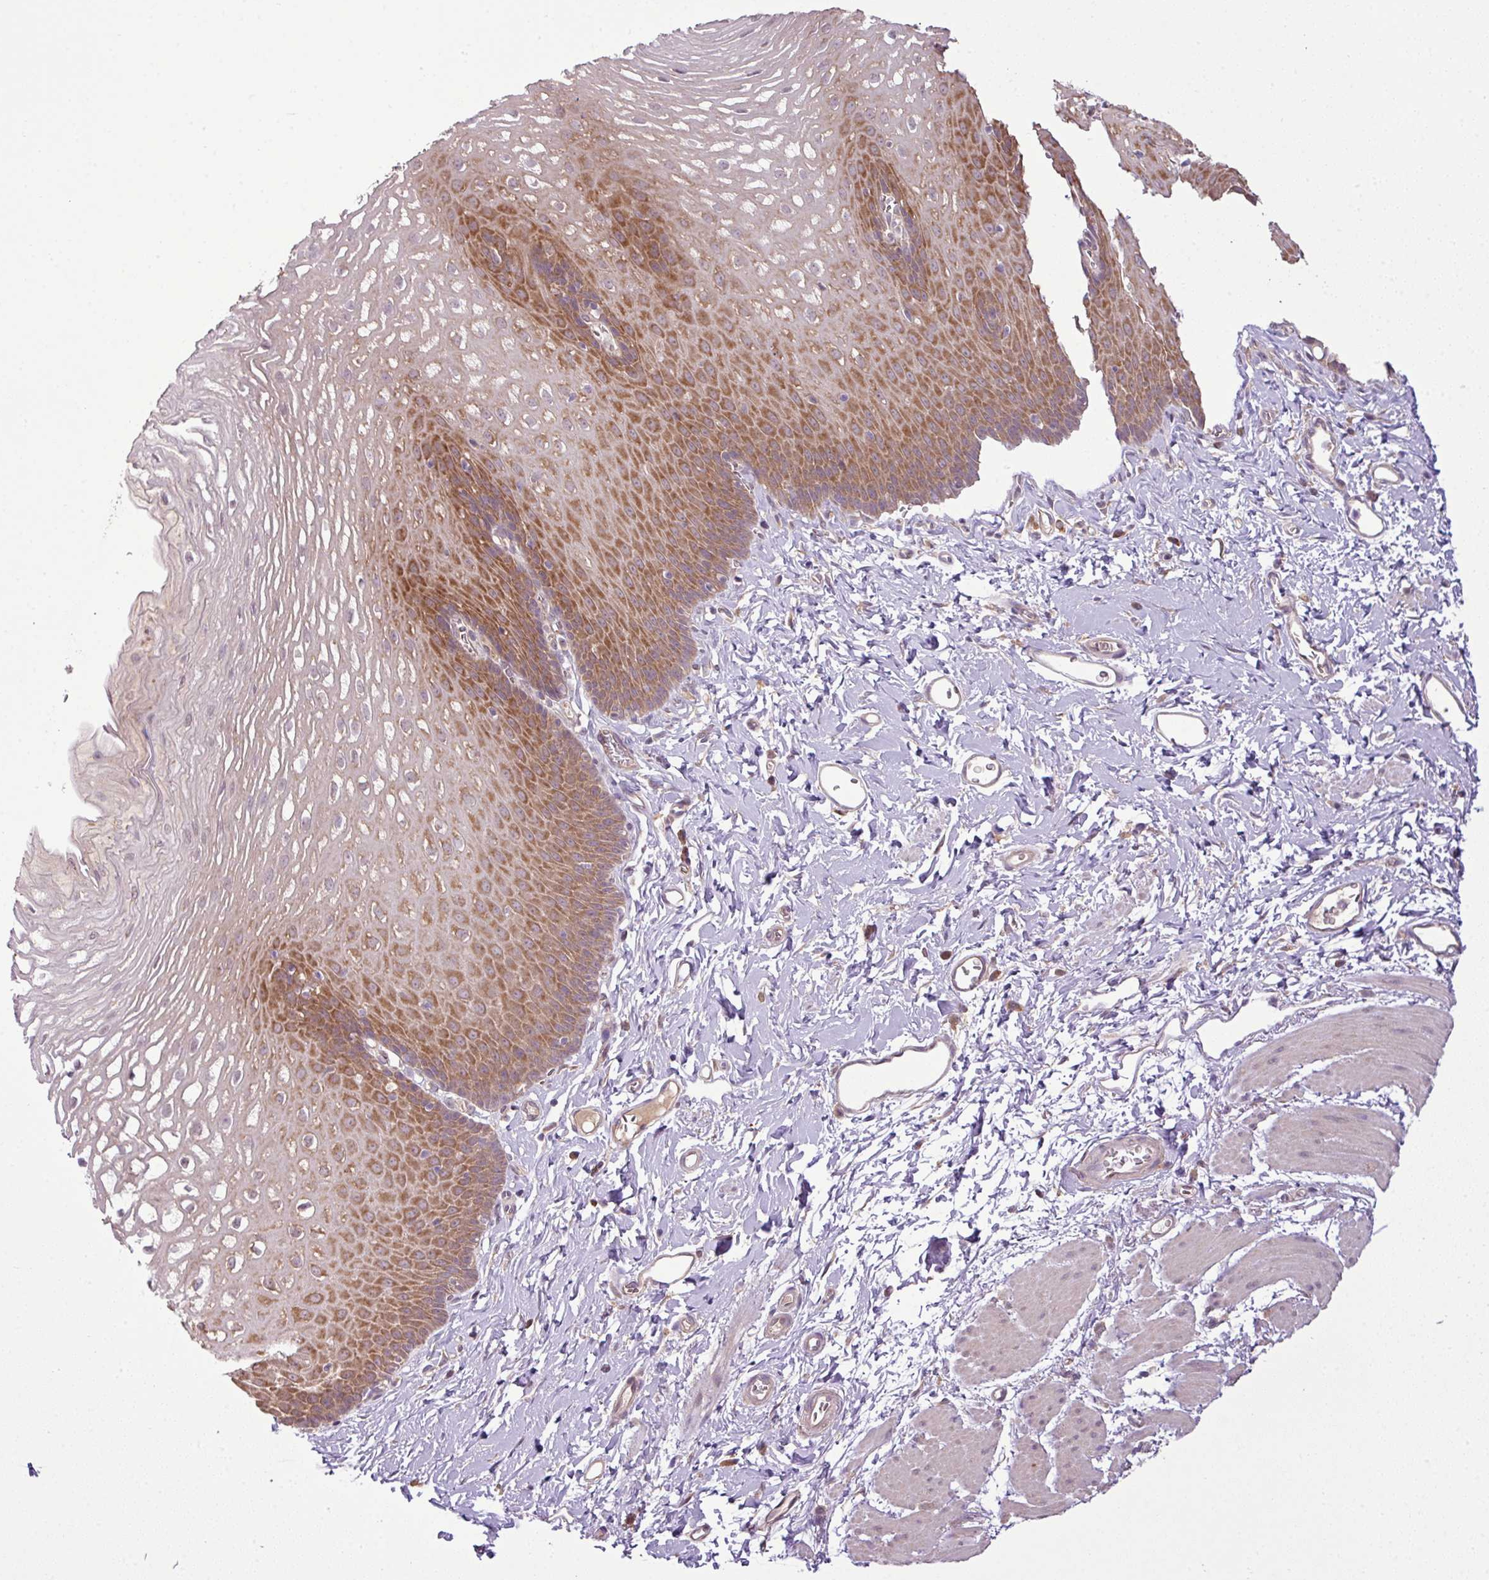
{"staining": {"intensity": "moderate", "quantity": ">75%", "location": "cytoplasmic/membranous"}, "tissue": "esophagus", "cell_type": "Squamous epithelial cells", "image_type": "normal", "snomed": [{"axis": "morphology", "description": "Normal tissue, NOS"}, {"axis": "topography", "description": "Esophagus"}], "caption": "Esophagus stained with DAB (3,3'-diaminobenzidine) immunohistochemistry shows medium levels of moderate cytoplasmic/membranous positivity in about >75% of squamous epithelial cells.", "gene": "DNAAF4", "patient": {"sex": "male", "age": 70}}